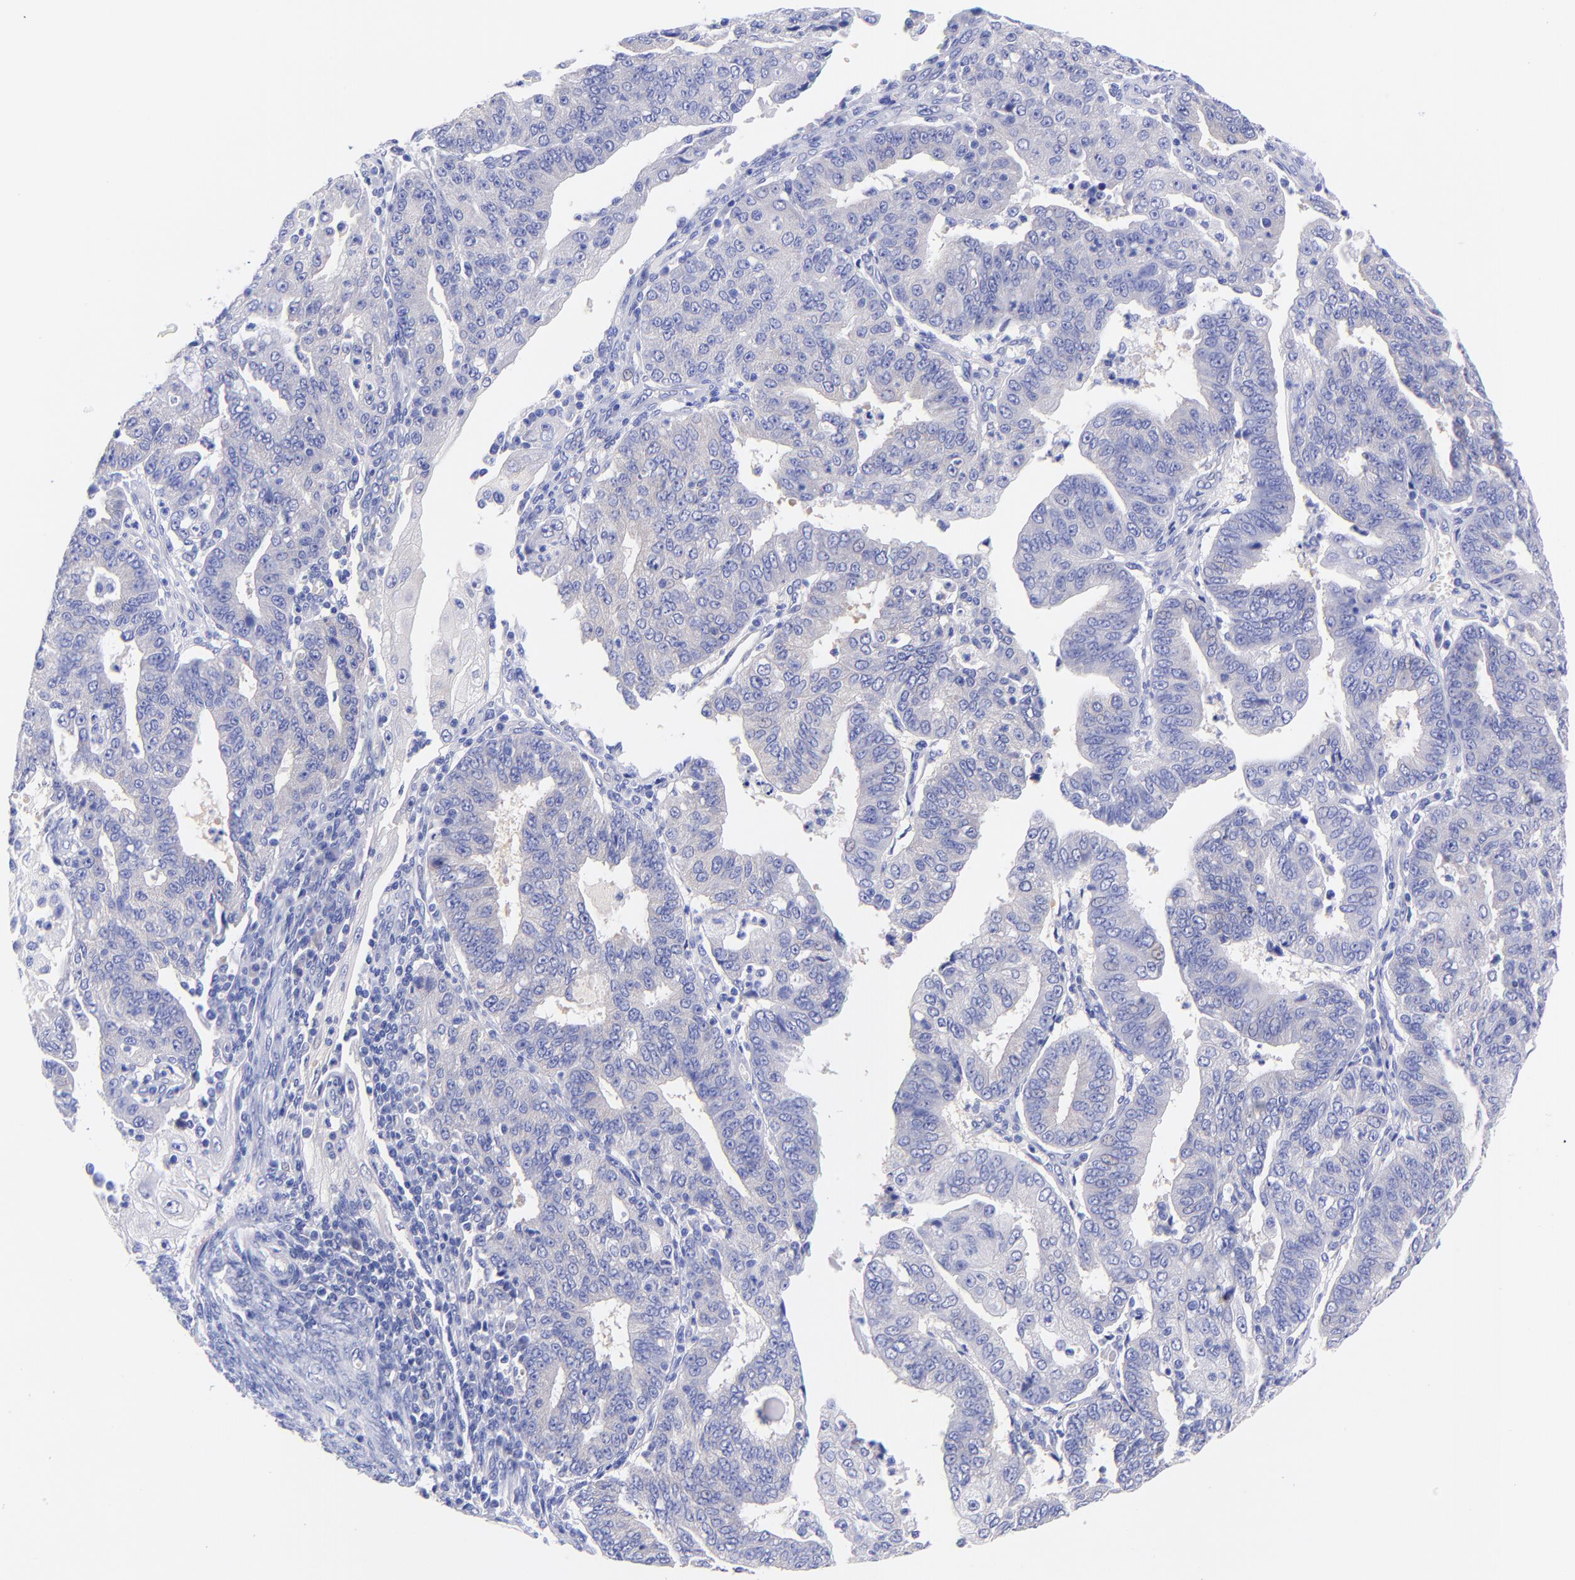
{"staining": {"intensity": "negative", "quantity": "none", "location": "none"}, "tissue": "endometrial cancer", "cell_type": "Tumor cells", "image_type": "cancer", "snomed": [{"axis": "morphology", "description": "Adenocarcinoma, NOS"}, {"axis": "topography", "description": "Endometrium"}], "caption": "A histopathology image of adenocarcinoma (endometrial) stained for a protein exhibits no brown staining in tumor cells. Brightfield microscopy of IHC stained with DAB (3,3'-diaminobenzidine) (brown) and hematoxylin (blue), captured at high magnification.", "gene": "GPHN", "patient": {"sex": "female", "age": 56}}